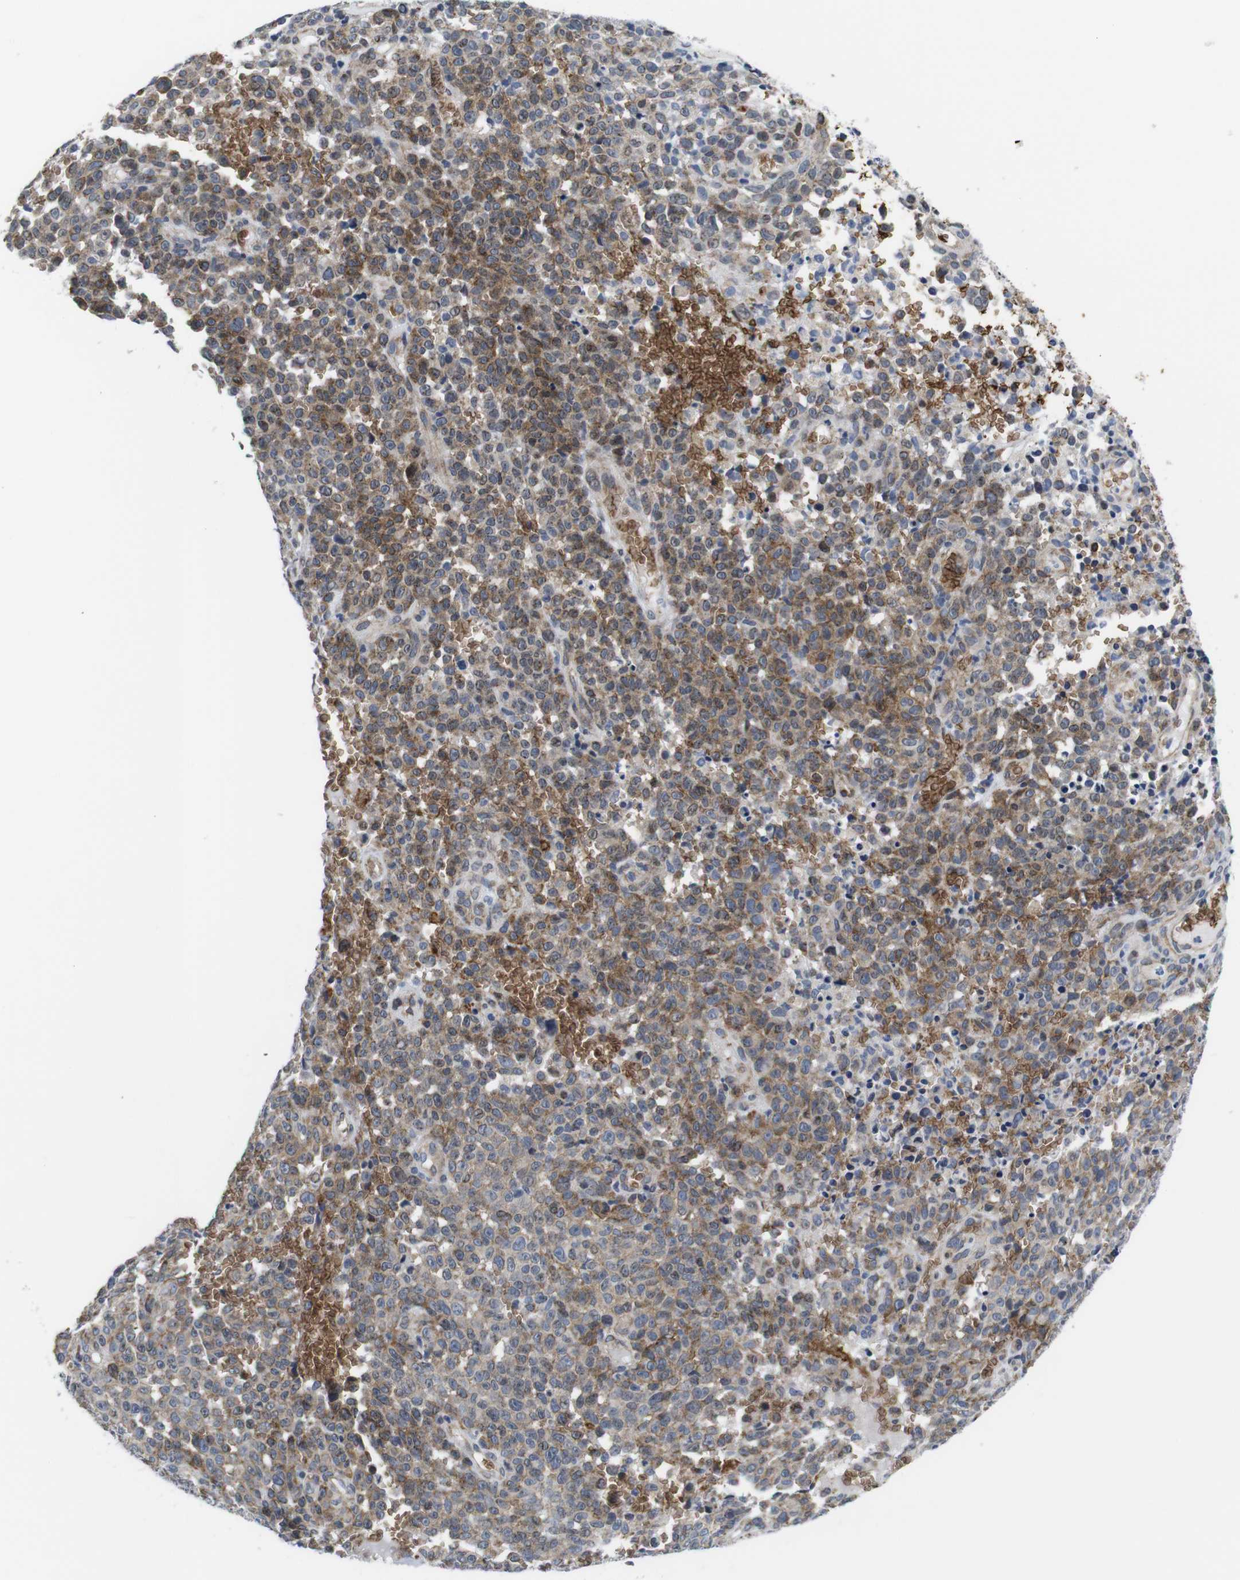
{"staining": {"intensity": "moderate", "quantity": ">75%", "location": "cytoplasmic/membranous"}, "tissue": "melanoma", "cell_type": "Tumor cells", "image_type": "cancer", "snomed": [{"axis": "morphology", "description": "Malignant melanoma, NOS"}, {"axis": "topography", "description": "Skin"}], "caption": "A histopathology image of malignant melanoma stained for a protein displays moderate cytoplasmic/membranous brown staining in tumor cells.", "gene": "SOCS3", "patient": {"sex": "female", "age": 82}}